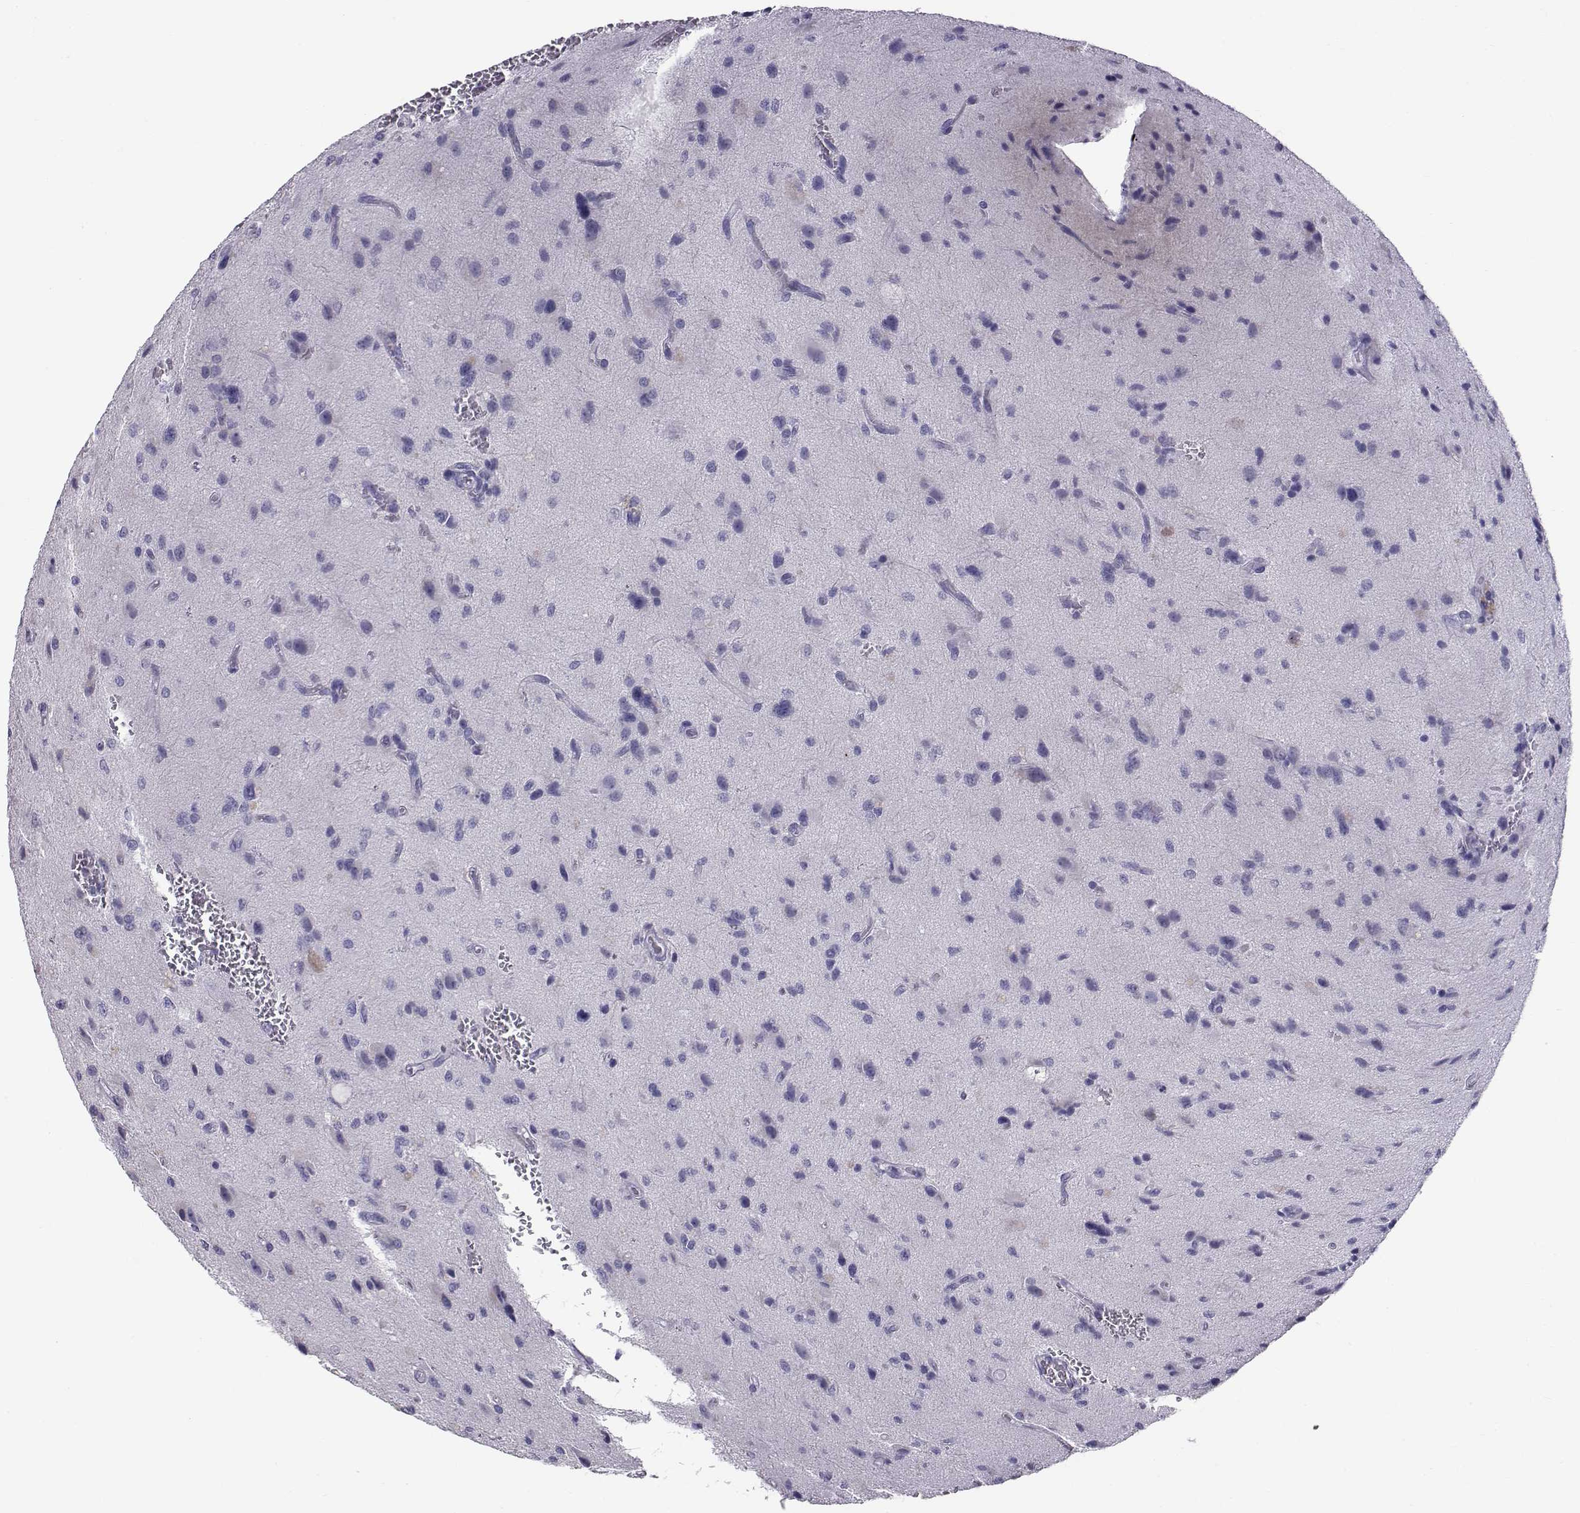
{"staining": {"intensity": "negative", "quantity": "none", "location": "none"}, "tissue": "glioma", "cell_type": "Tumor cells", "image_type": "cancer", "snomed": [{"axis": "morphology", "description": "Glioma, malignant, NOS"}, {"axis": "morphology", "description": "Glioma, malignant, High grade"}, {"axis": "topography", "description": "Brain"}], "caption": "This is an IHC photomicrograph of human malignant glioma (high-grade). There is no staining in tumor cells.", "gene": "RNASE12", "patient": {"sex": "female", "age": 71}}